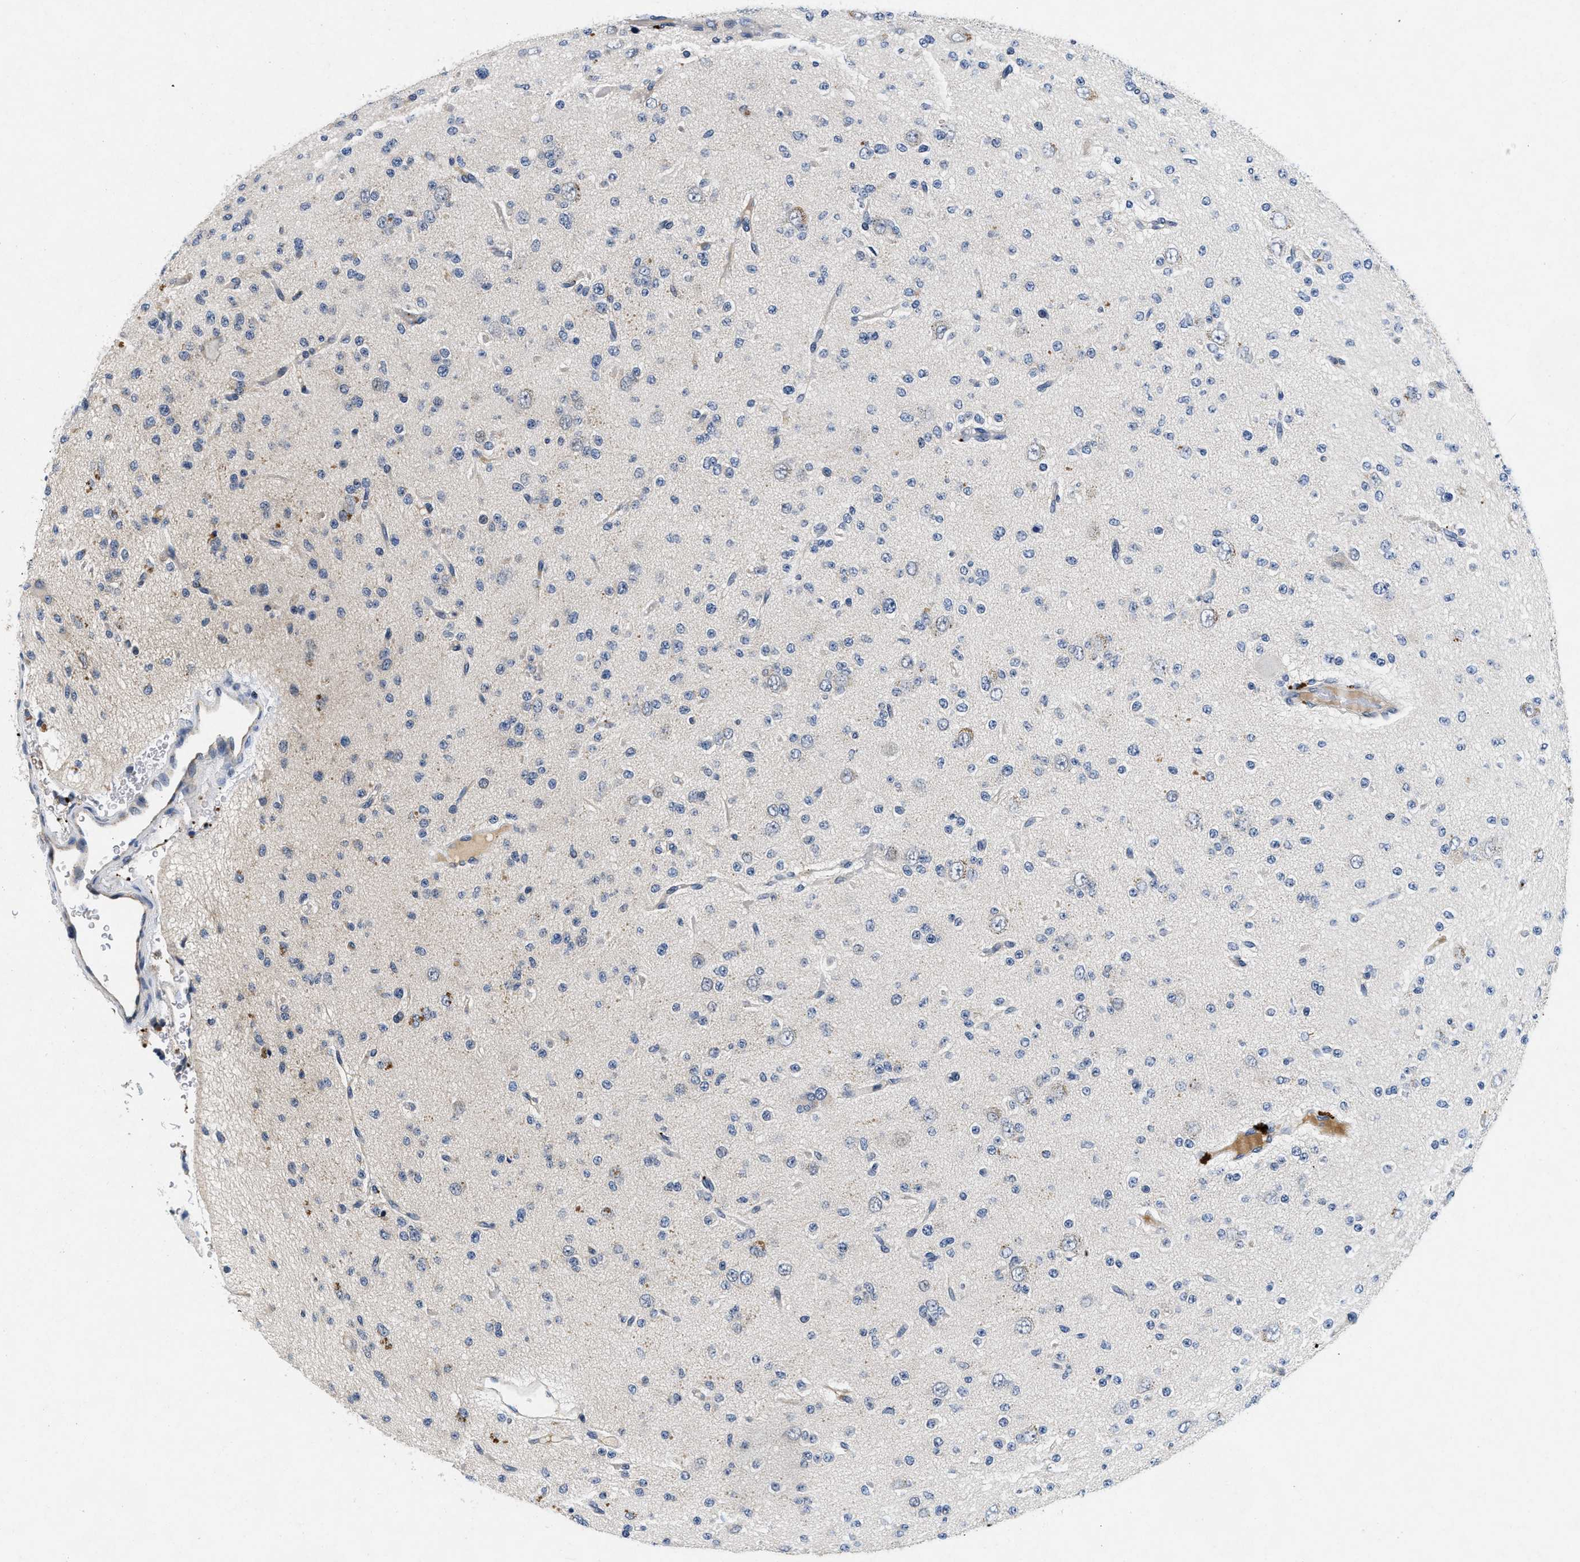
{"staining": {"intensity": "negative", "quantity": "none", "location": "none"}, "tissue": "glioma", "cell_type": "Tumor cells", "image_type": "cancer", "snomed": [{"axis": "morphology", "description": "Glioma, malignant, Low grade"}, {"axis": "topography", "description": "Brain"}], "caption": "A high-resolution micrograph shows IHC staining of glioma, which exhibits no significant expression in tumor cells.", "gene": "PDP1", "patient": {"sex": "male", "age": 38}}